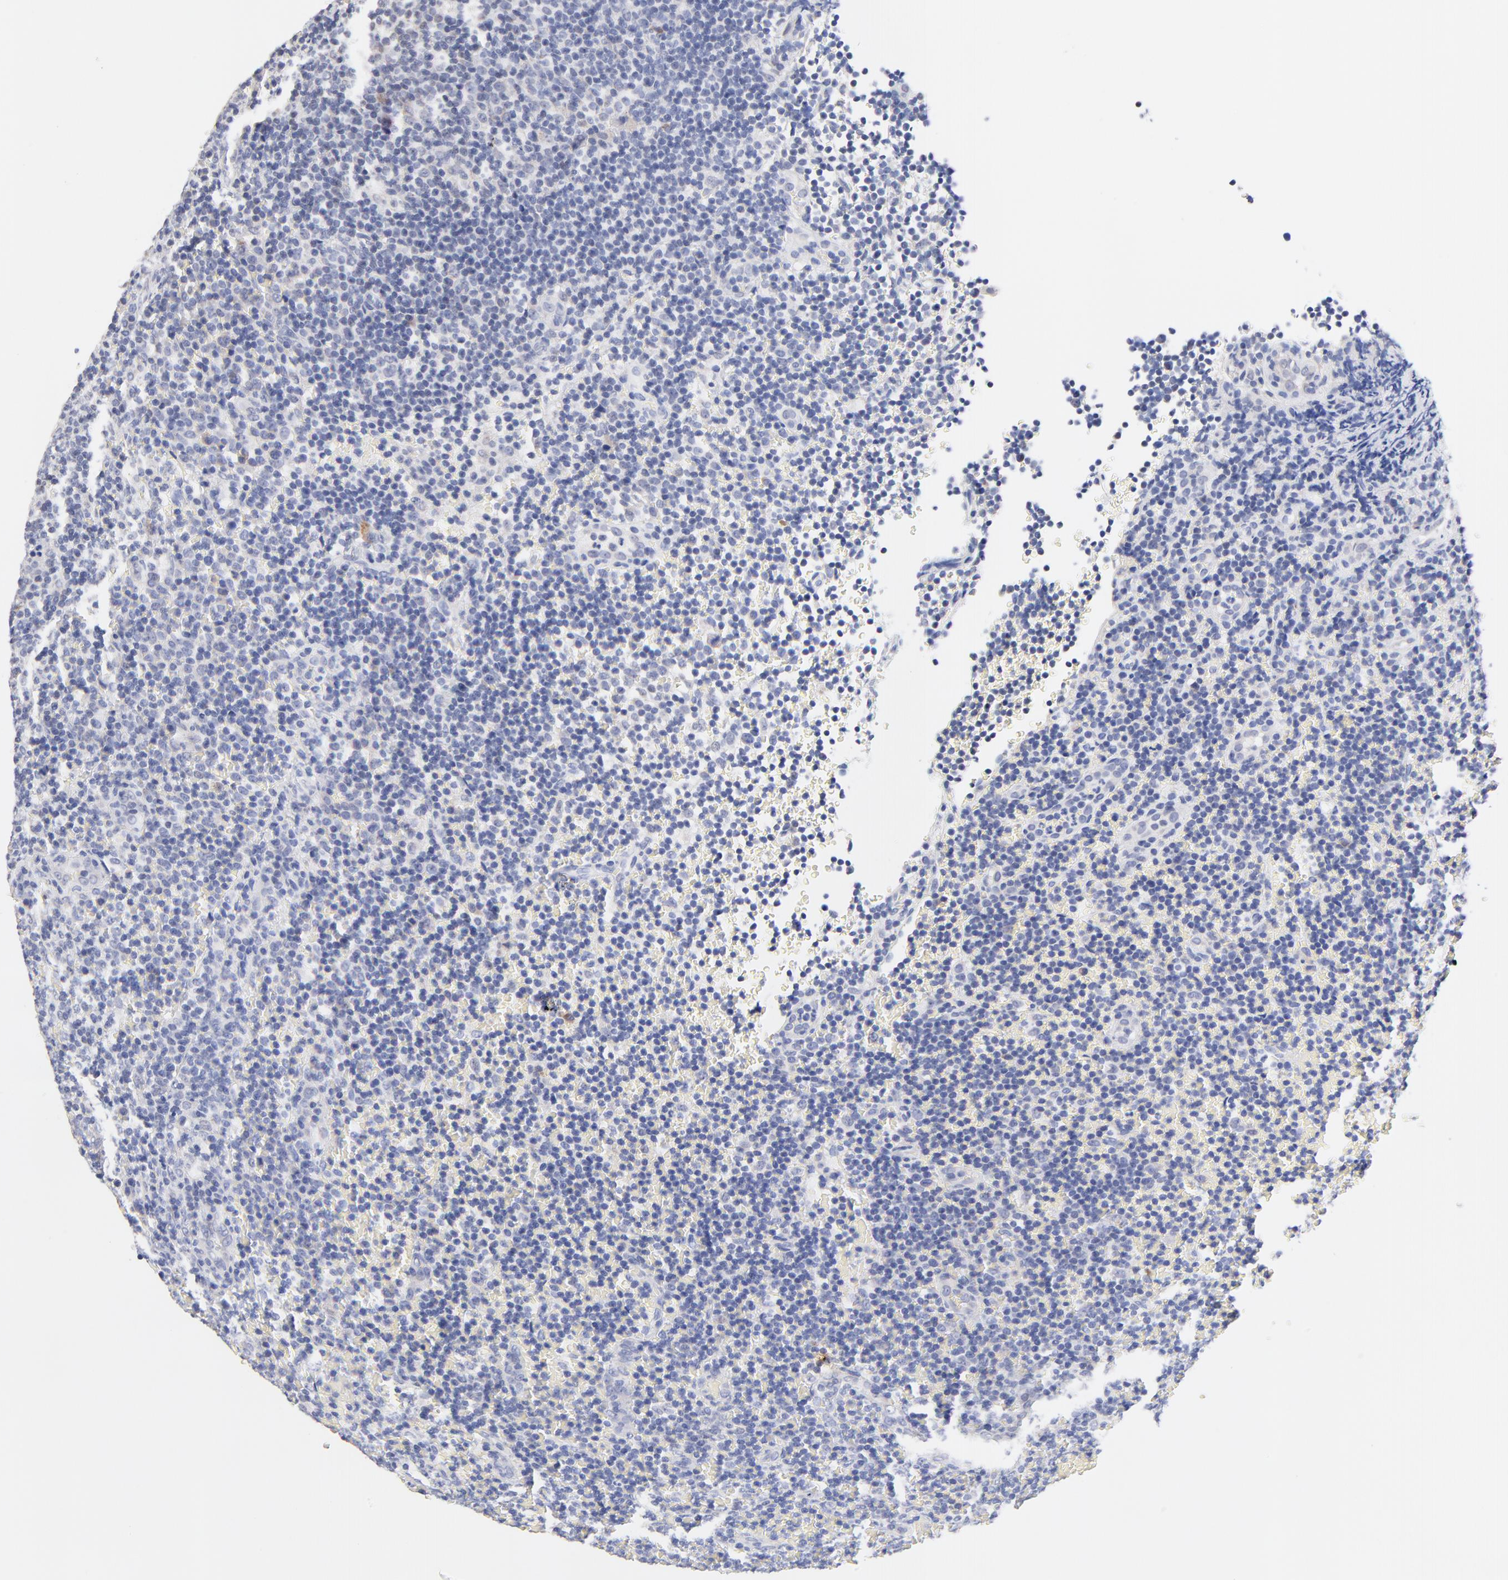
{"staining": {"intensity": "negative", "quantity": "none", "location": "none"}, "tissue": "lymphoma", "cell_type": "Tumor cells", "image_type": "cancer", "snomed": [{"axis": "morphology", "description": "Malignant lymphoma, non-Hodgkin's type, Low grade"}, {"axis": "topography", "description": "Lymph node"}], "caption": "A histopathology image of human malignant lymphoma, non-Hodgkin's type (low-grade) is negative for staining in tumor cells.", "gene": "TWNK", "patient": {"sex": "male", "age": 74}}